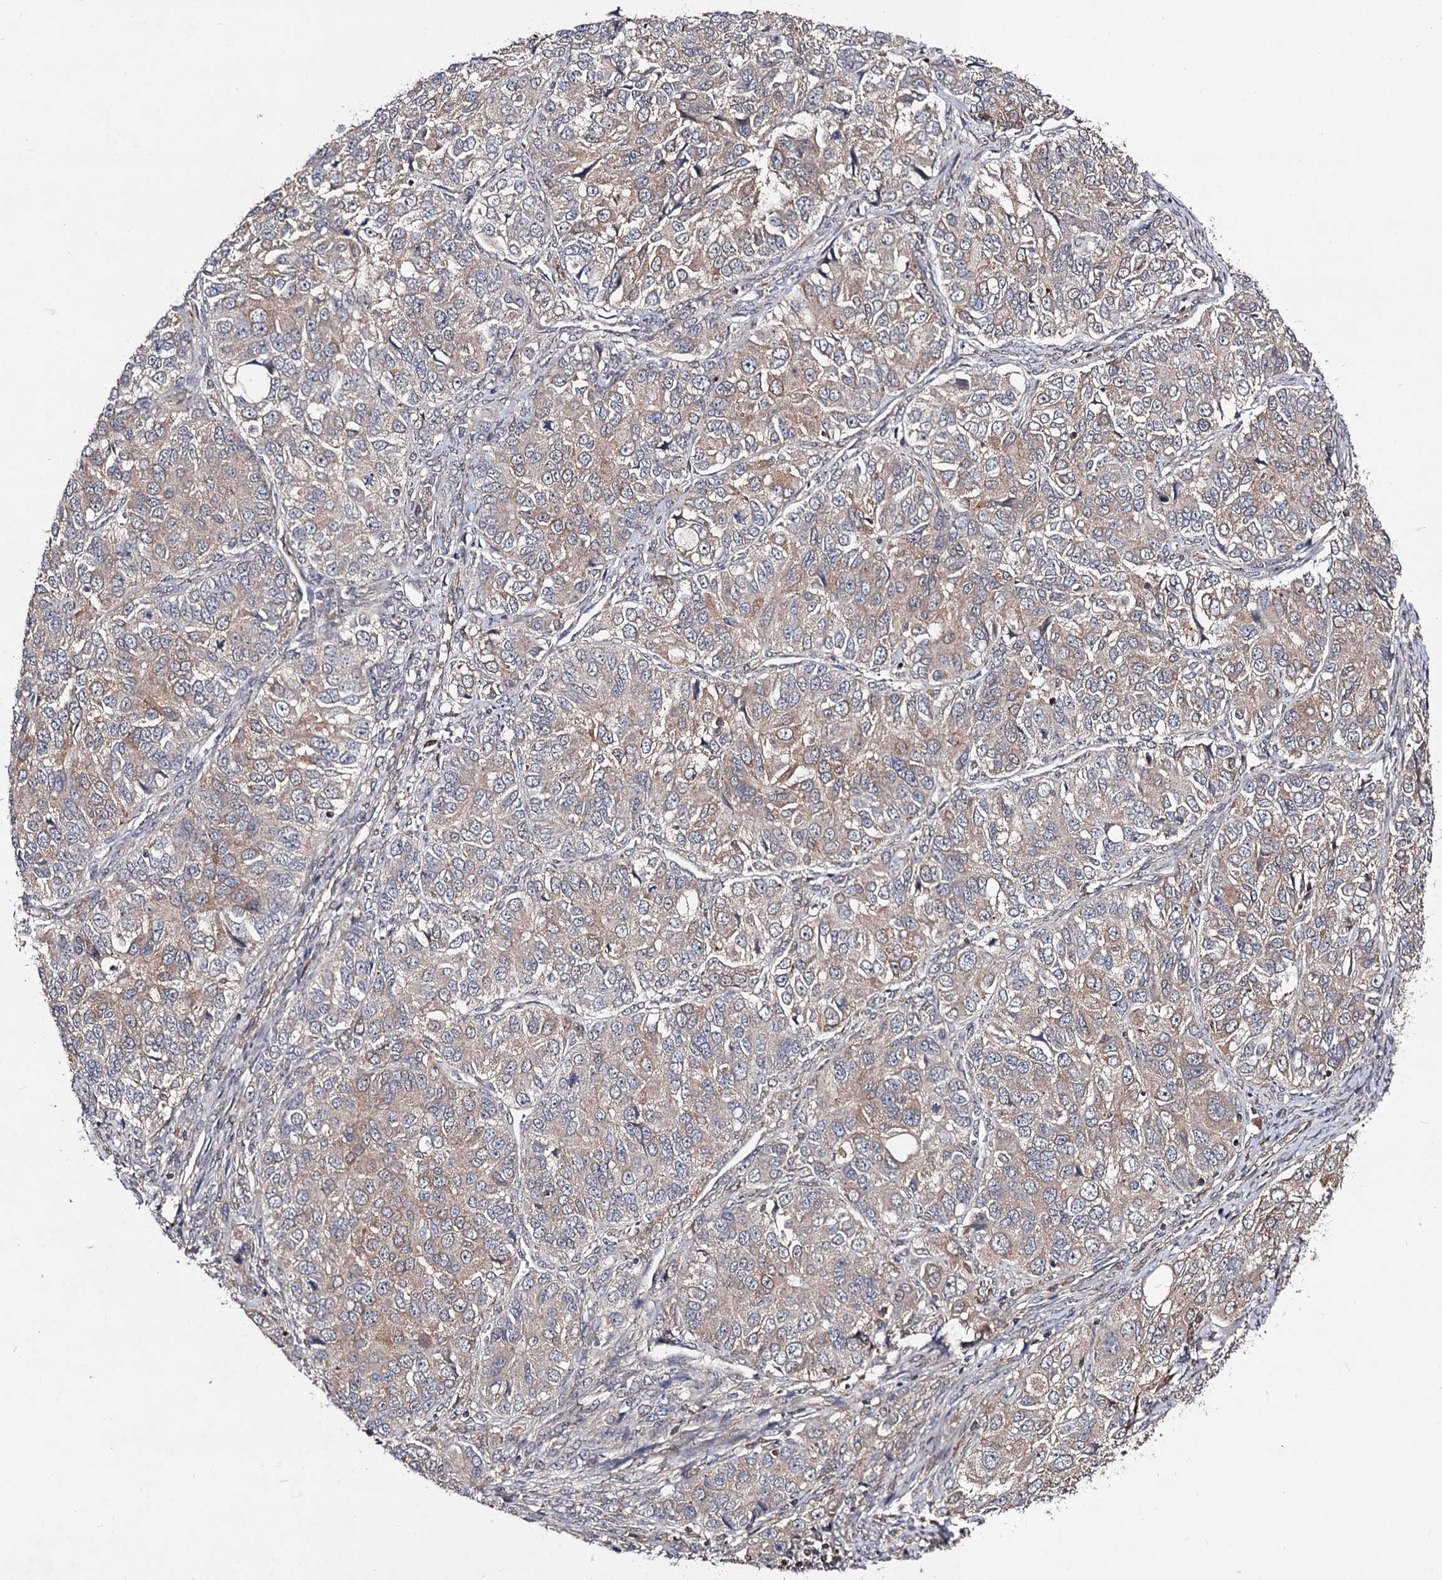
{"staining": {"intensity": "moderate", "quantity": ">75%", "location": "cytoplasmic/membranous"}, "tissue": "ovarian cancer", "cell_type": "Tumor cells", "image_type": "cancer", "snomed": [{"axis": "morphology", "description": "Carcinoma, endometroid"}, {"axis": "topography", "description": "Ovary"}], "caption": "About >75% of tumor cells in human ovarian cancer reveal moderate cytoplasmic/membranous protein expression as visualized by brown immunohistochemical staining.", "gene": "KXD1", "patient": {"sex": "female", "age": 51}}